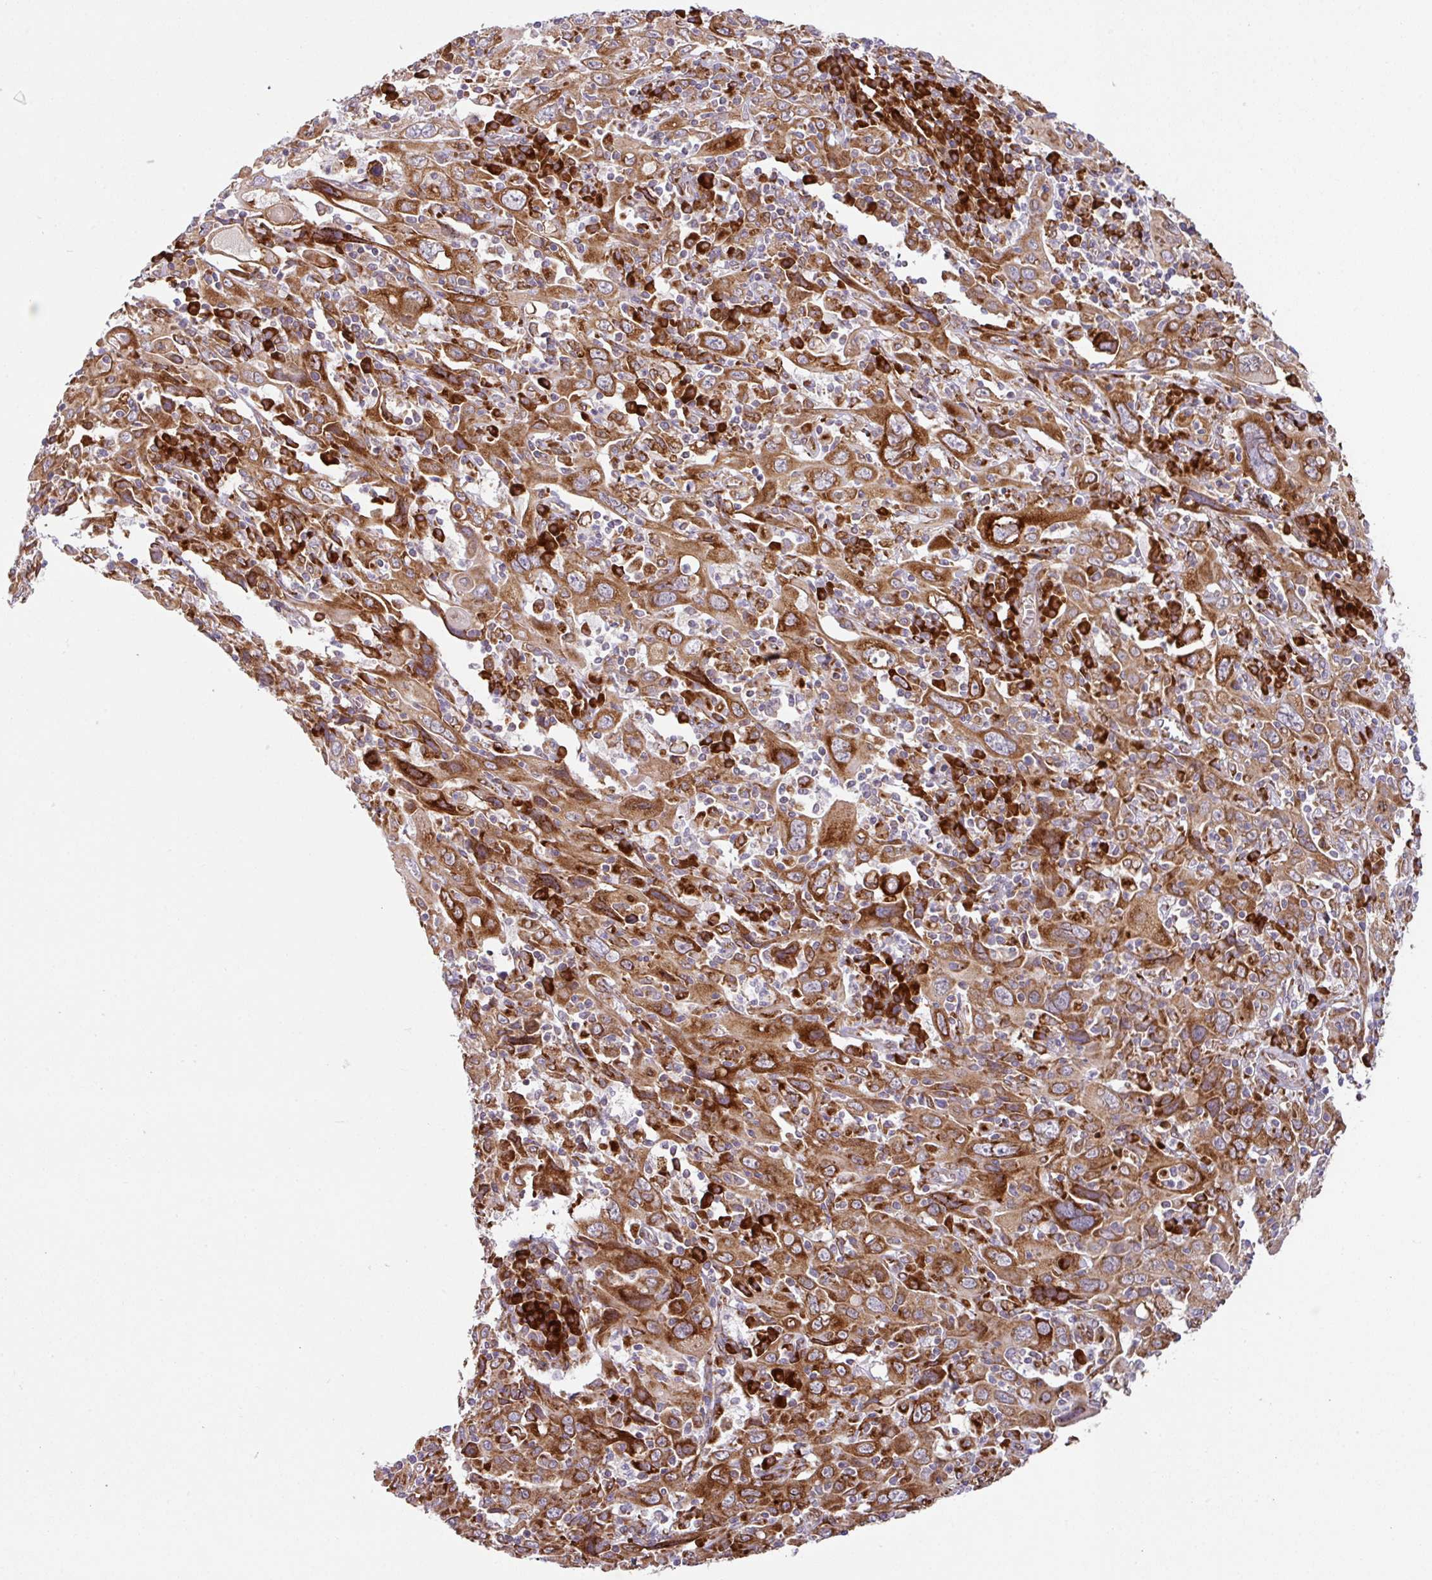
{"staining": {"intensity": "strong", "quantity": ">75%", "location": "cytoplasmic/membranous"}, "tissue": "cervical cancer", "cell_type": "Tumor cells", "image_type": "cancer", "snomed": [{"axis": "morphology", "description": "Squamous cell carcinoma, NOS"}, {"axis": "topography", "description": "Cervix"}], "caption": "Protein staining of cervical squamous cell carcinoma tissue shows strong cytoplasmic/membranous expression in approximately >75% of tumor cells.", "gene": "SLC39A7", "patient": {"sex": "female", "age": 46}}